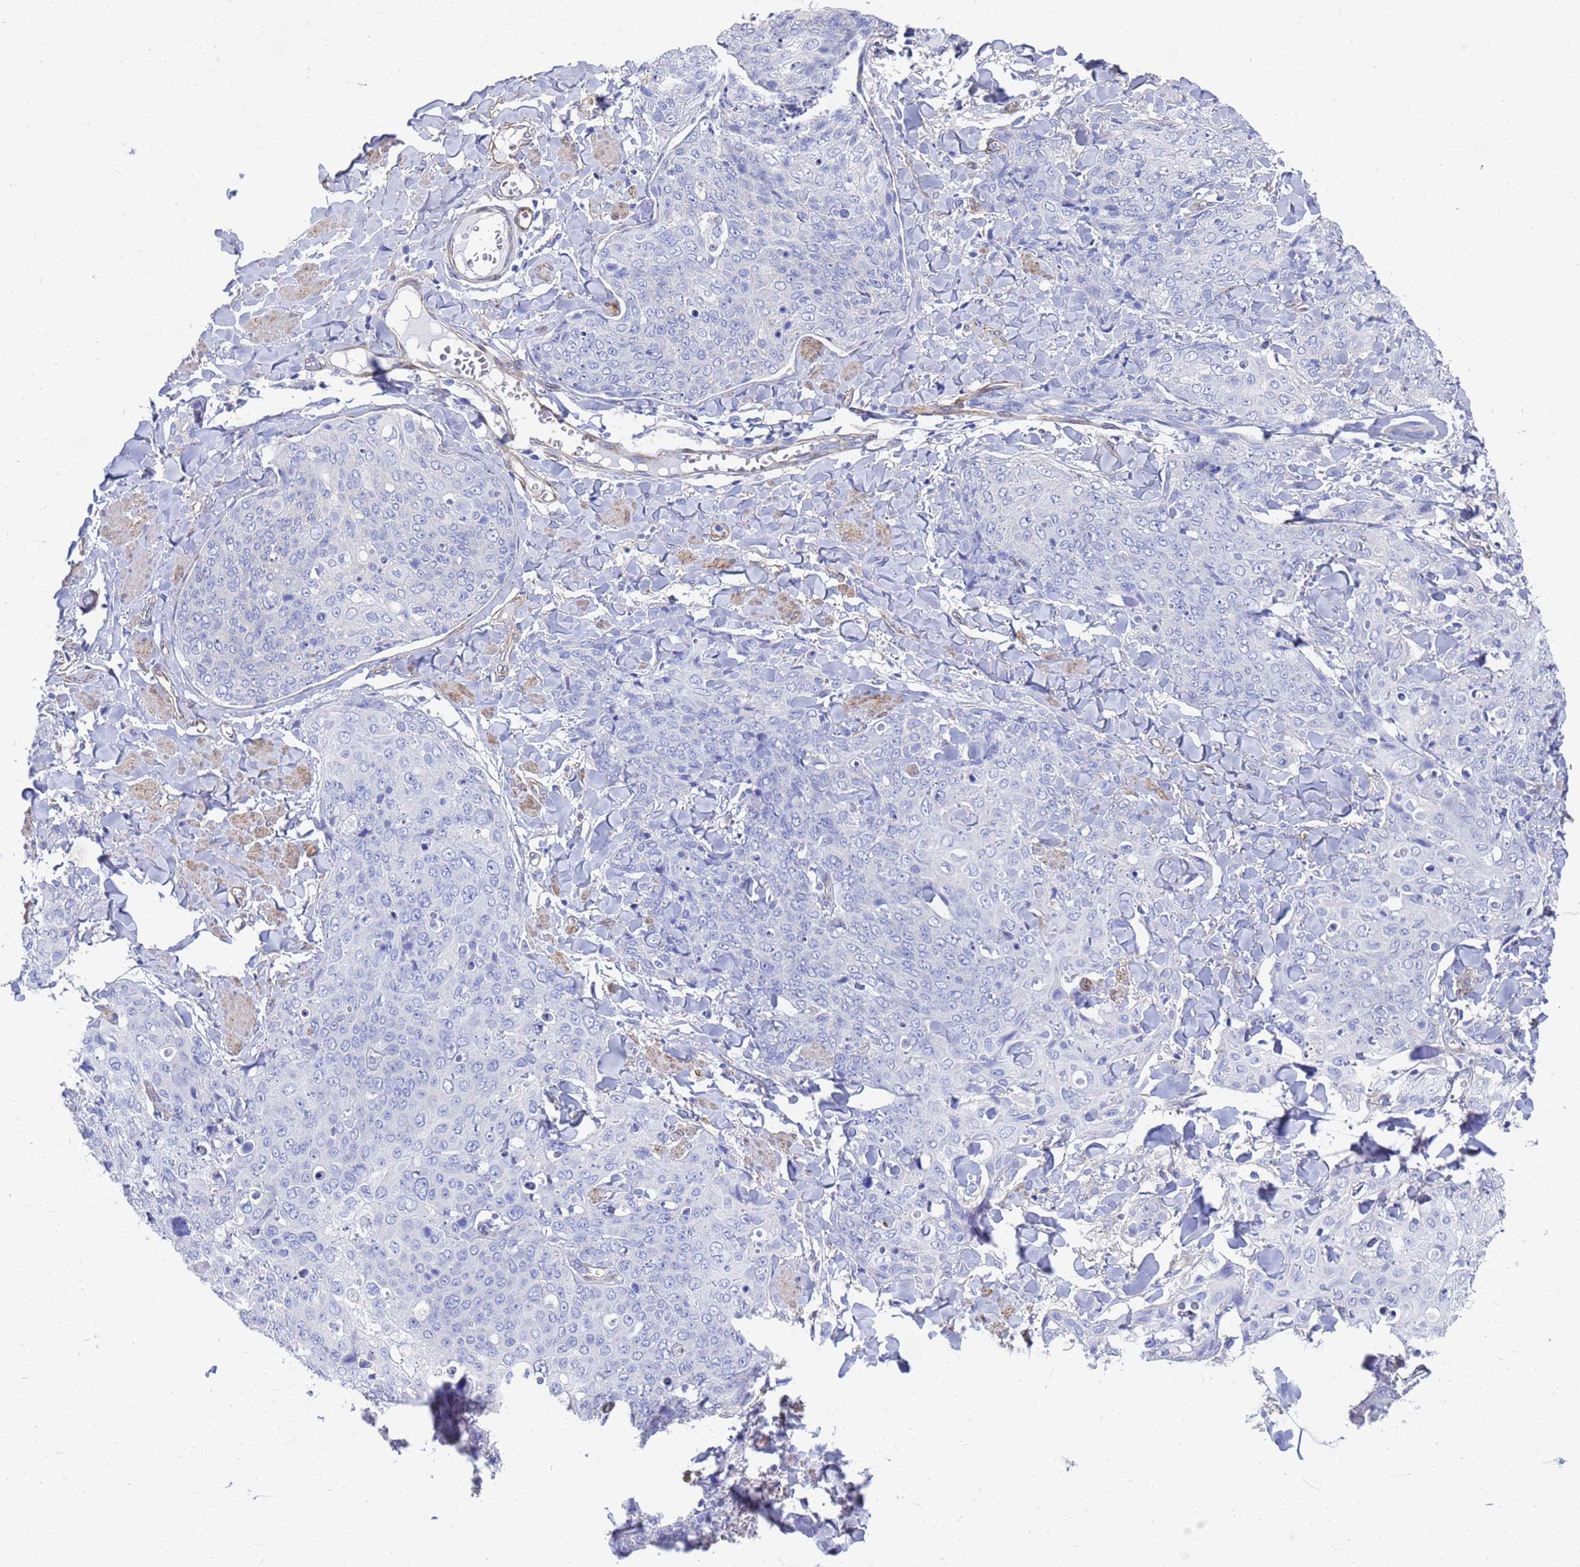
{"staining": {"intensity": "negative", "quantity": "none", "location": "none"}, "tissue": "skin cancer", "cell_type": "Tumor cells", "image_type": "cancer", "snomed": [{"axis": "morphology", "description": "Squamous cell carcinoma, NOS"}, {"axis": "topography", "description": "Skin"}, {"axis": "topography", "description": "Vulva"}], "caption": "Immunohistochemistry image of skin cancer (squamous cell carcinoma) stained for a protein (brown), which reveals no positivity in tumor cells. (Stains: DAB IHC with hematoxylin counter stain, Microscopy: brightfield microscopy at high magnification).", "gene": "TUBB1", "patient": {"sex": "female", "age": 85}}